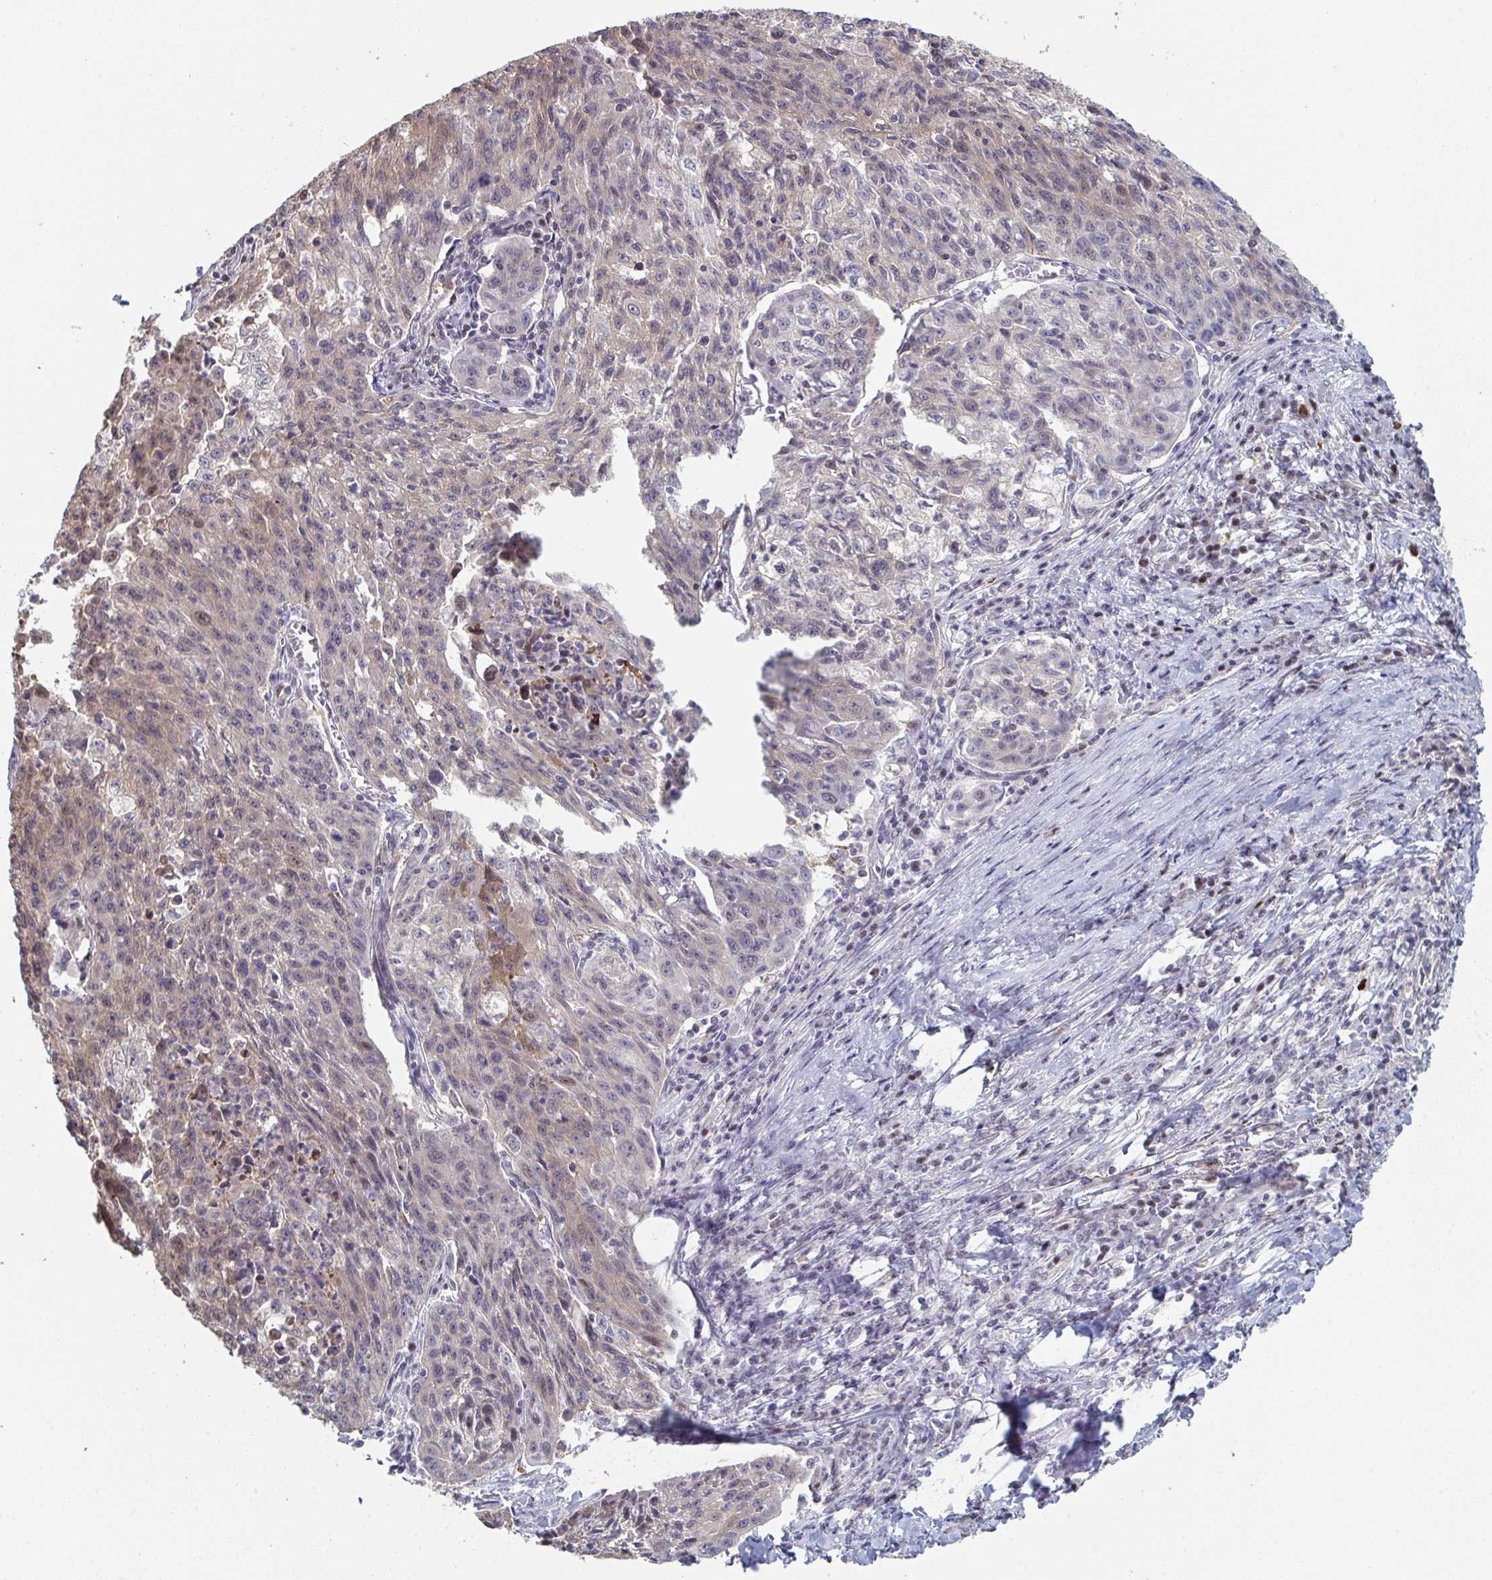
{"staining": {"intensity": "weak", "quantity": "25%-75%", "location": "cytoplasmic/membranous"}, "tissue": "lung cancer", "cell_type": "Tumor cells", "image_type": "cancer", "snomed": [{"axis": "morphology", "description": "Squamous cell carcinoma, NOS"}, {"axis": "morphology", "description": "Squamous cell carcinoma, metastatic, NOS"}, {"axis": "topography", "description": "Bronchus"}, {"axis": "topography", "description": "Lung"}], "caption": "A micrograph showing weak cytoplasmic/membranous positivity in approximately 25%-75% of tumor cells in metastatic squamous cell carcinoma (lung), as visualized by brown immunohistochemical staining.", "gene": "ACD", "patient": {"sex": "male", "age": 62}}